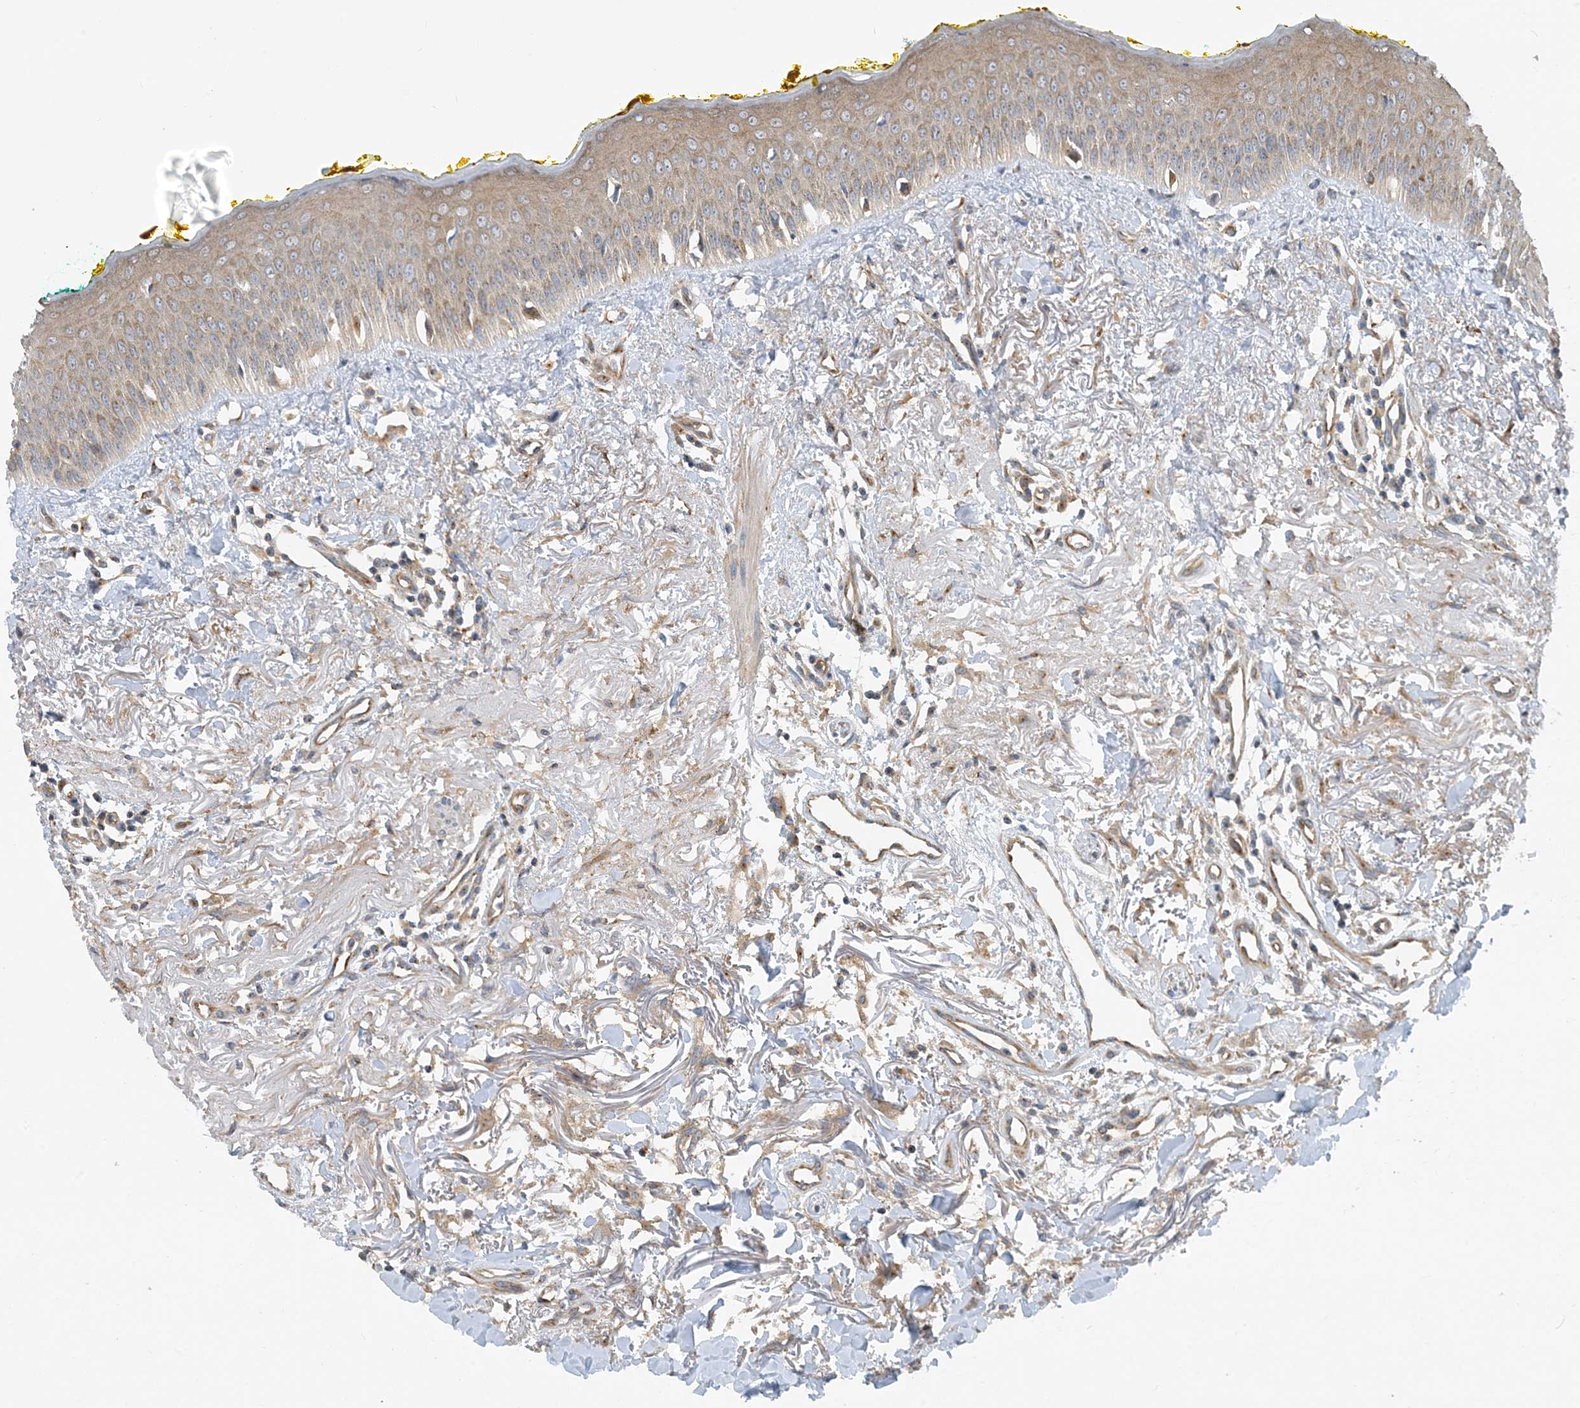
{"staining": {"intensity": "weak", "quantity": ">75%", "location": "cytoplasmic/membranous"}, "tissue": "oral mucosa", "cell_type": "Squamous epithelial cells", "image_type": "normal", "snomed": [{"axis": "morphology", "description": "Normal tissue, NOS"}, {"axis": "topography", "description": "Oral tissue"}], "caption": "A low amount of weak cytoplasmic/membranous expression is present in approximately >75% of squamous epithelial cells in unremarkable oral mucosa. The protein is stained brown, and the nuclei are stained in blue (DAB IHC with brightfield microscopy, high magnification).", "gene": "SIDT1", "patient": {"sex": "female", "age": 70}}